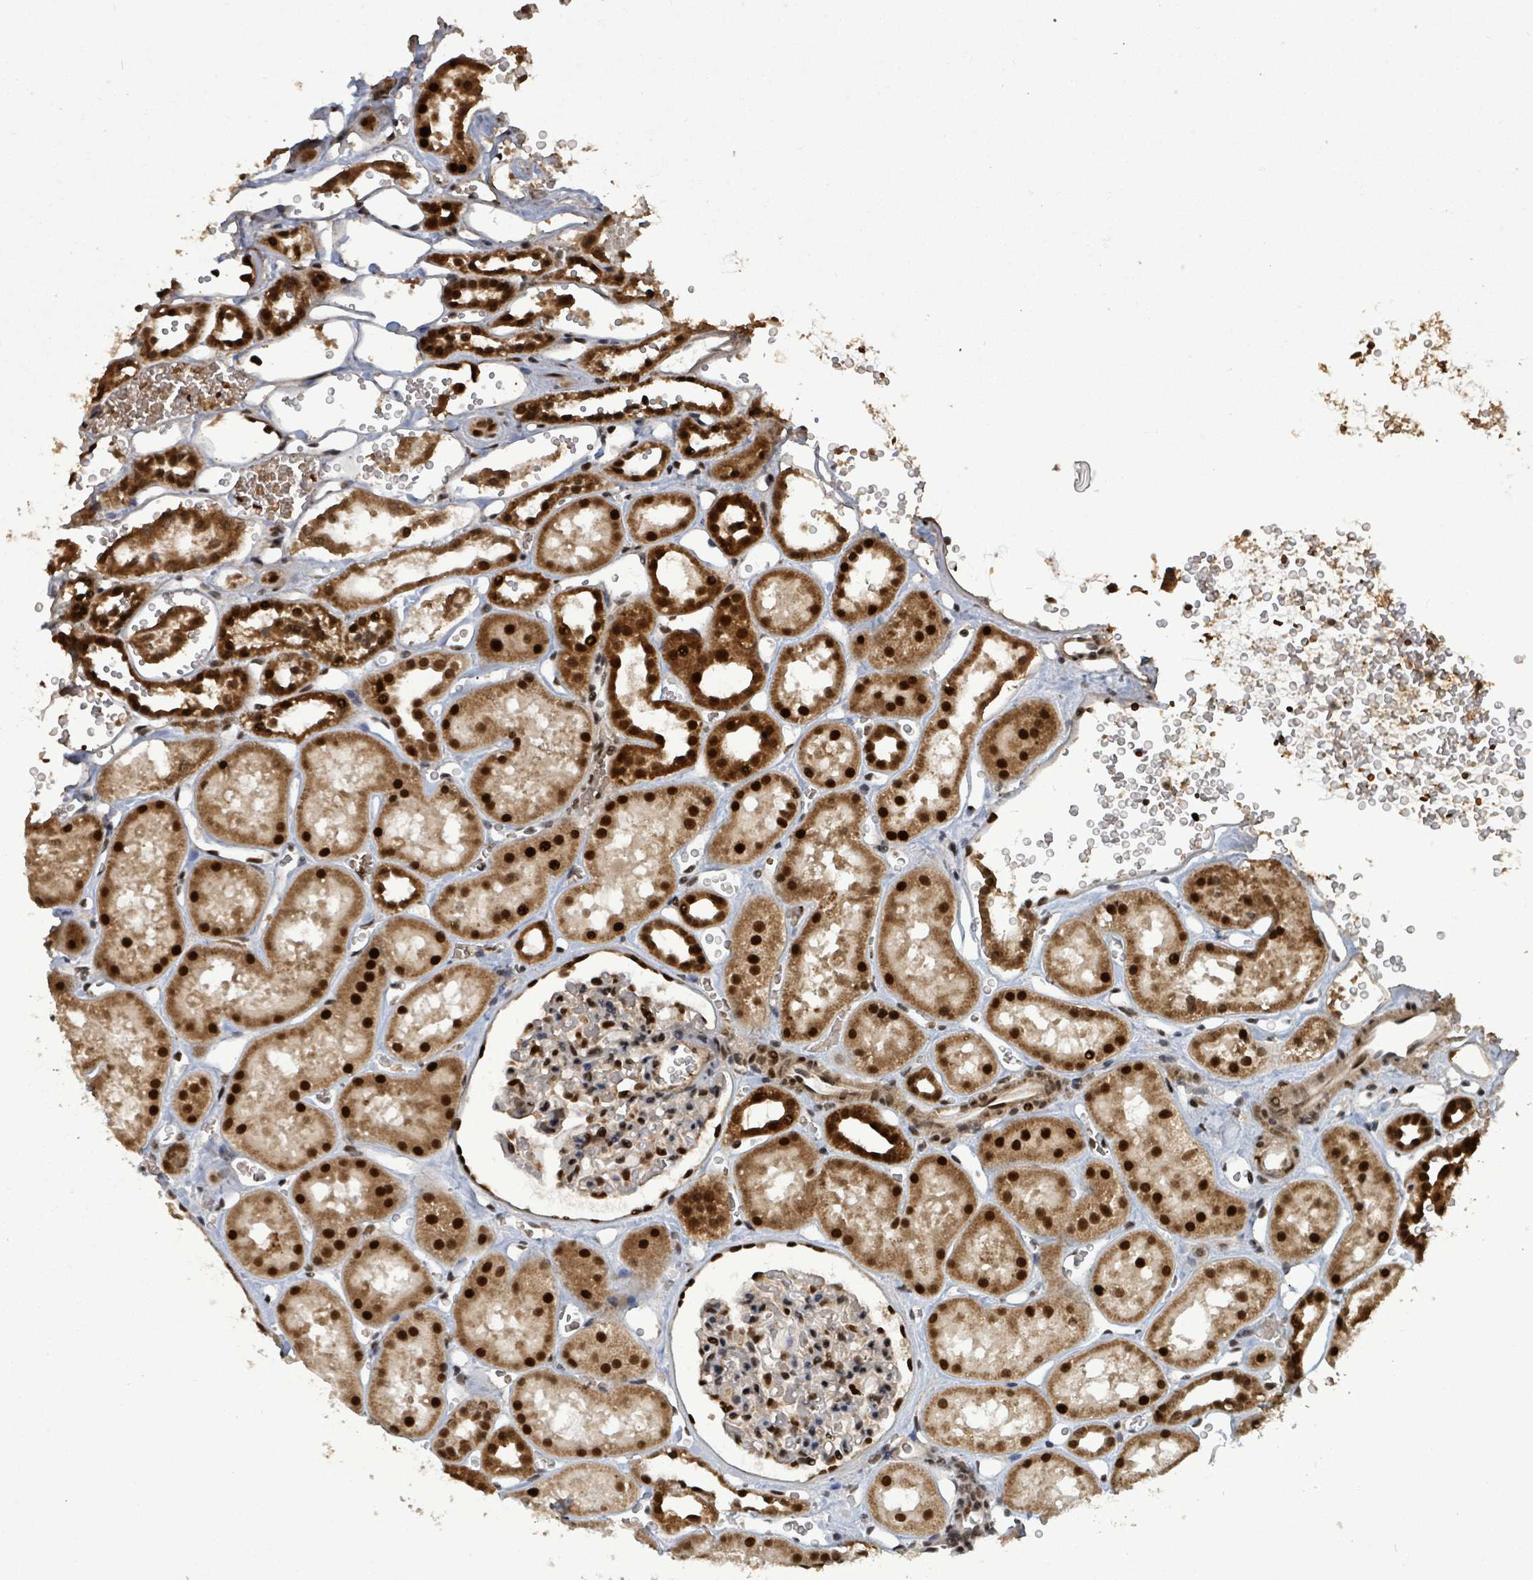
{"staining": {"intensity": "strong", "quantity": ">75%", "location": "nuclear"}, "tissue": "kidney", "cell_type": "Cells in glomeruli", "image_type": "normal", "snomed": [{"axis": "morphology", "description": "Normal tissue, NOS"}, {"axis": "topography", "description": "Kidney"}], "caption": "Protein staining of benign kidney shows strong nuclear positivity in about >75% of cells in glomeruli.", "gene": "PATZ1", "patient": {"sex": "female", "age": 41}}